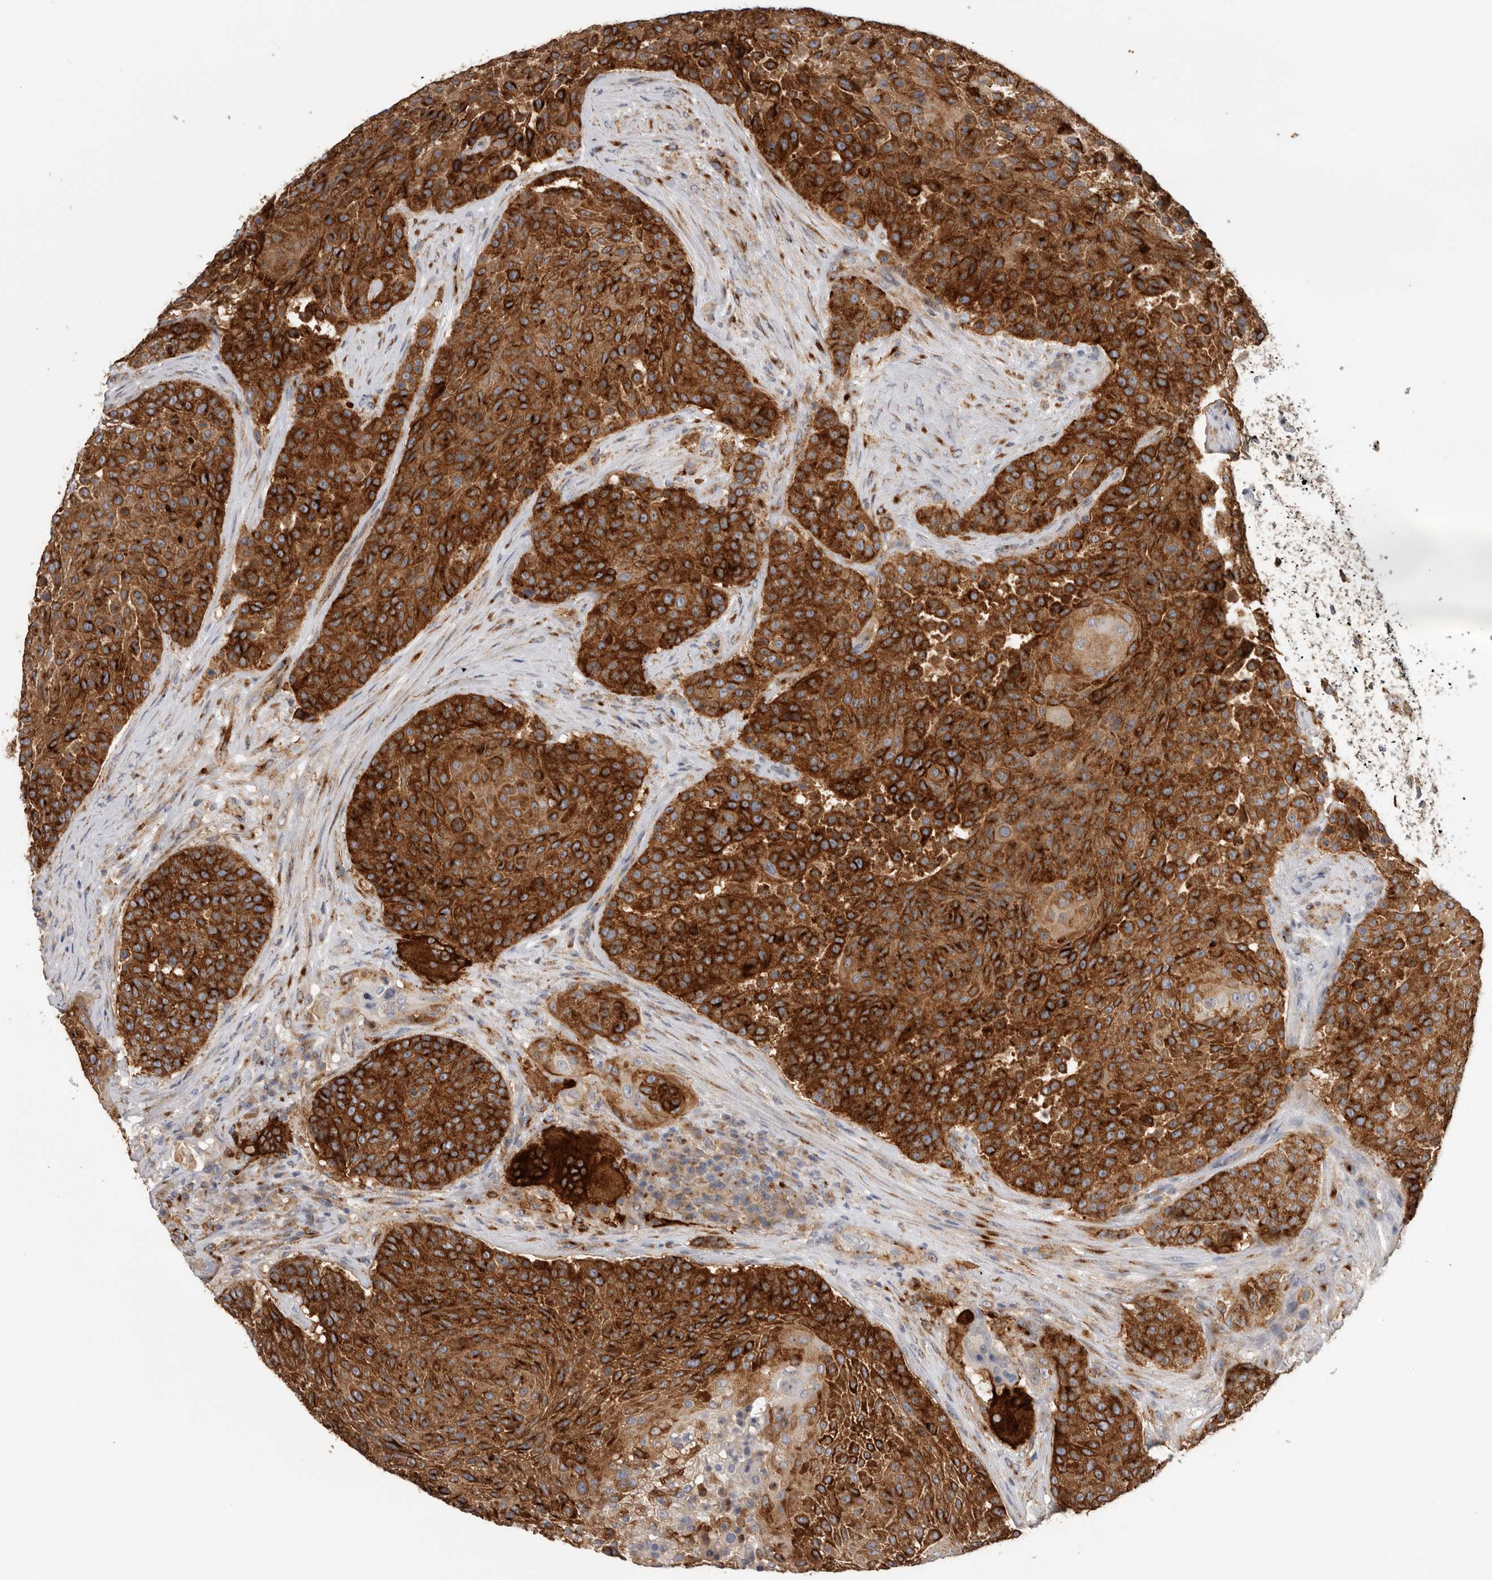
{"staining": {"intensity": "strong", "quantity": ">75%", "location": "cytoplasmic/membranous"}, "tissue": "urothelial cancer", "cell_type": "Tumor cells", "image_type": "cancer", "snomed": [{"axis": "morphology", "description": "Urothelial carcinoma, High grade"}, {"axis": "topography", "description": "Urinary bladder"}], "caption": "A high-resolution image shows IHC staining of urothelial carcinoma (high-grade), which exhibits strong cytoplasmic/membranous positivity in approximately >75% of tumor cells. (IHC, brightfield microscopy, high magnification).", "gene": "TFRC", "patient": {"sex": "female", "age": 63}}